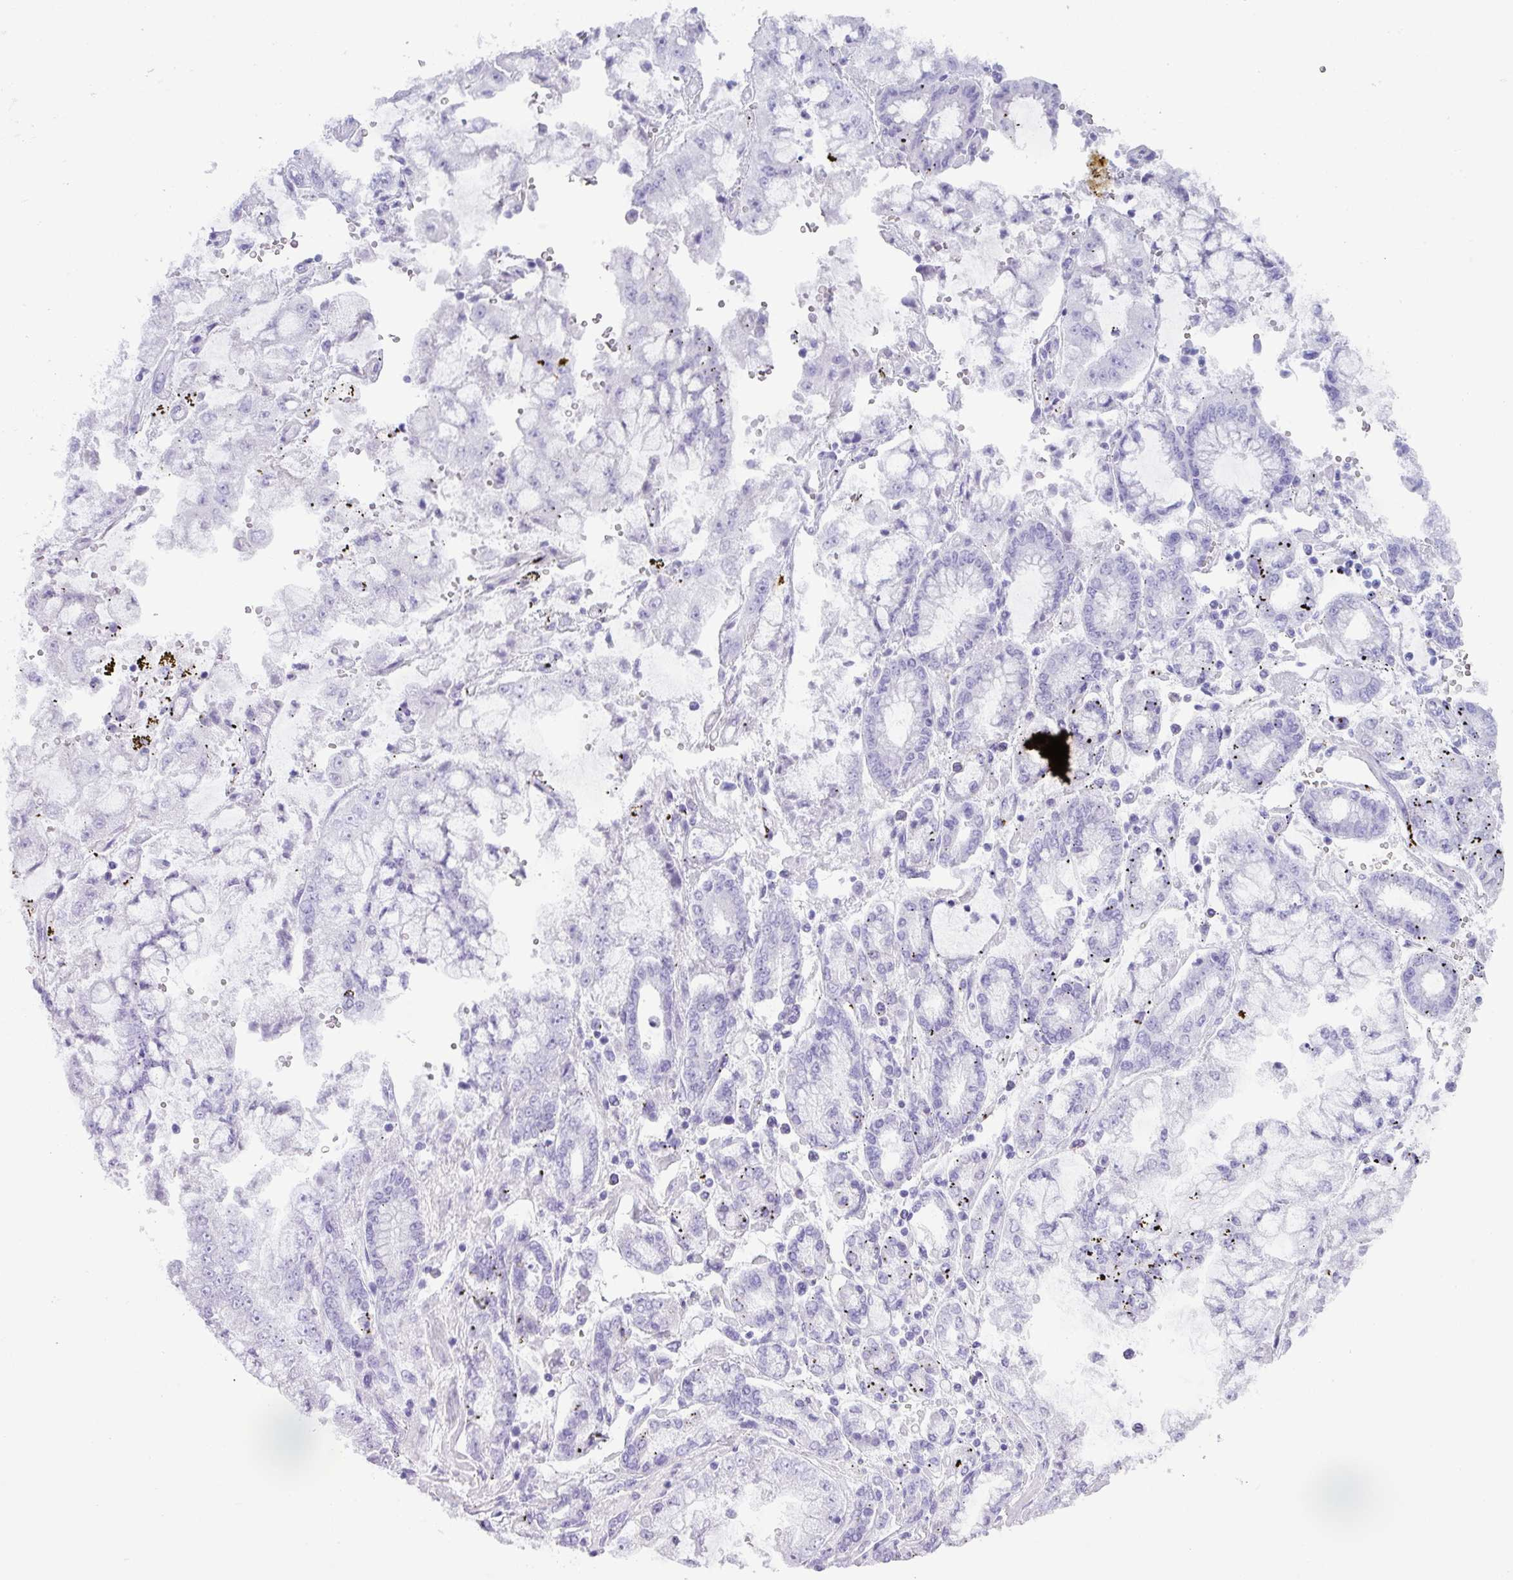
{"staining": {"intensity": "negative", "quantity": "none", "location": "none"}, "tissue": "stomach cancer", "cell_type": "Tumor cells", "image_type": "cancer", "snomed": [{"axis": "morphology", "description": "Adenocarcinoma, NOS"}, {"axis": "topography", "description": "Stomach"}], "caption": "Stomach adenocarcinoma was stained to show a protein in brown. There is no significant expression in tumor cells. (Brightfield microscopy of DAB (3,3'-diaminobenzidine) immunohistochemistry (IHC) at high magnification).", "gene": "ZNF568", "patient": {"sex": "male", "age": 76}}